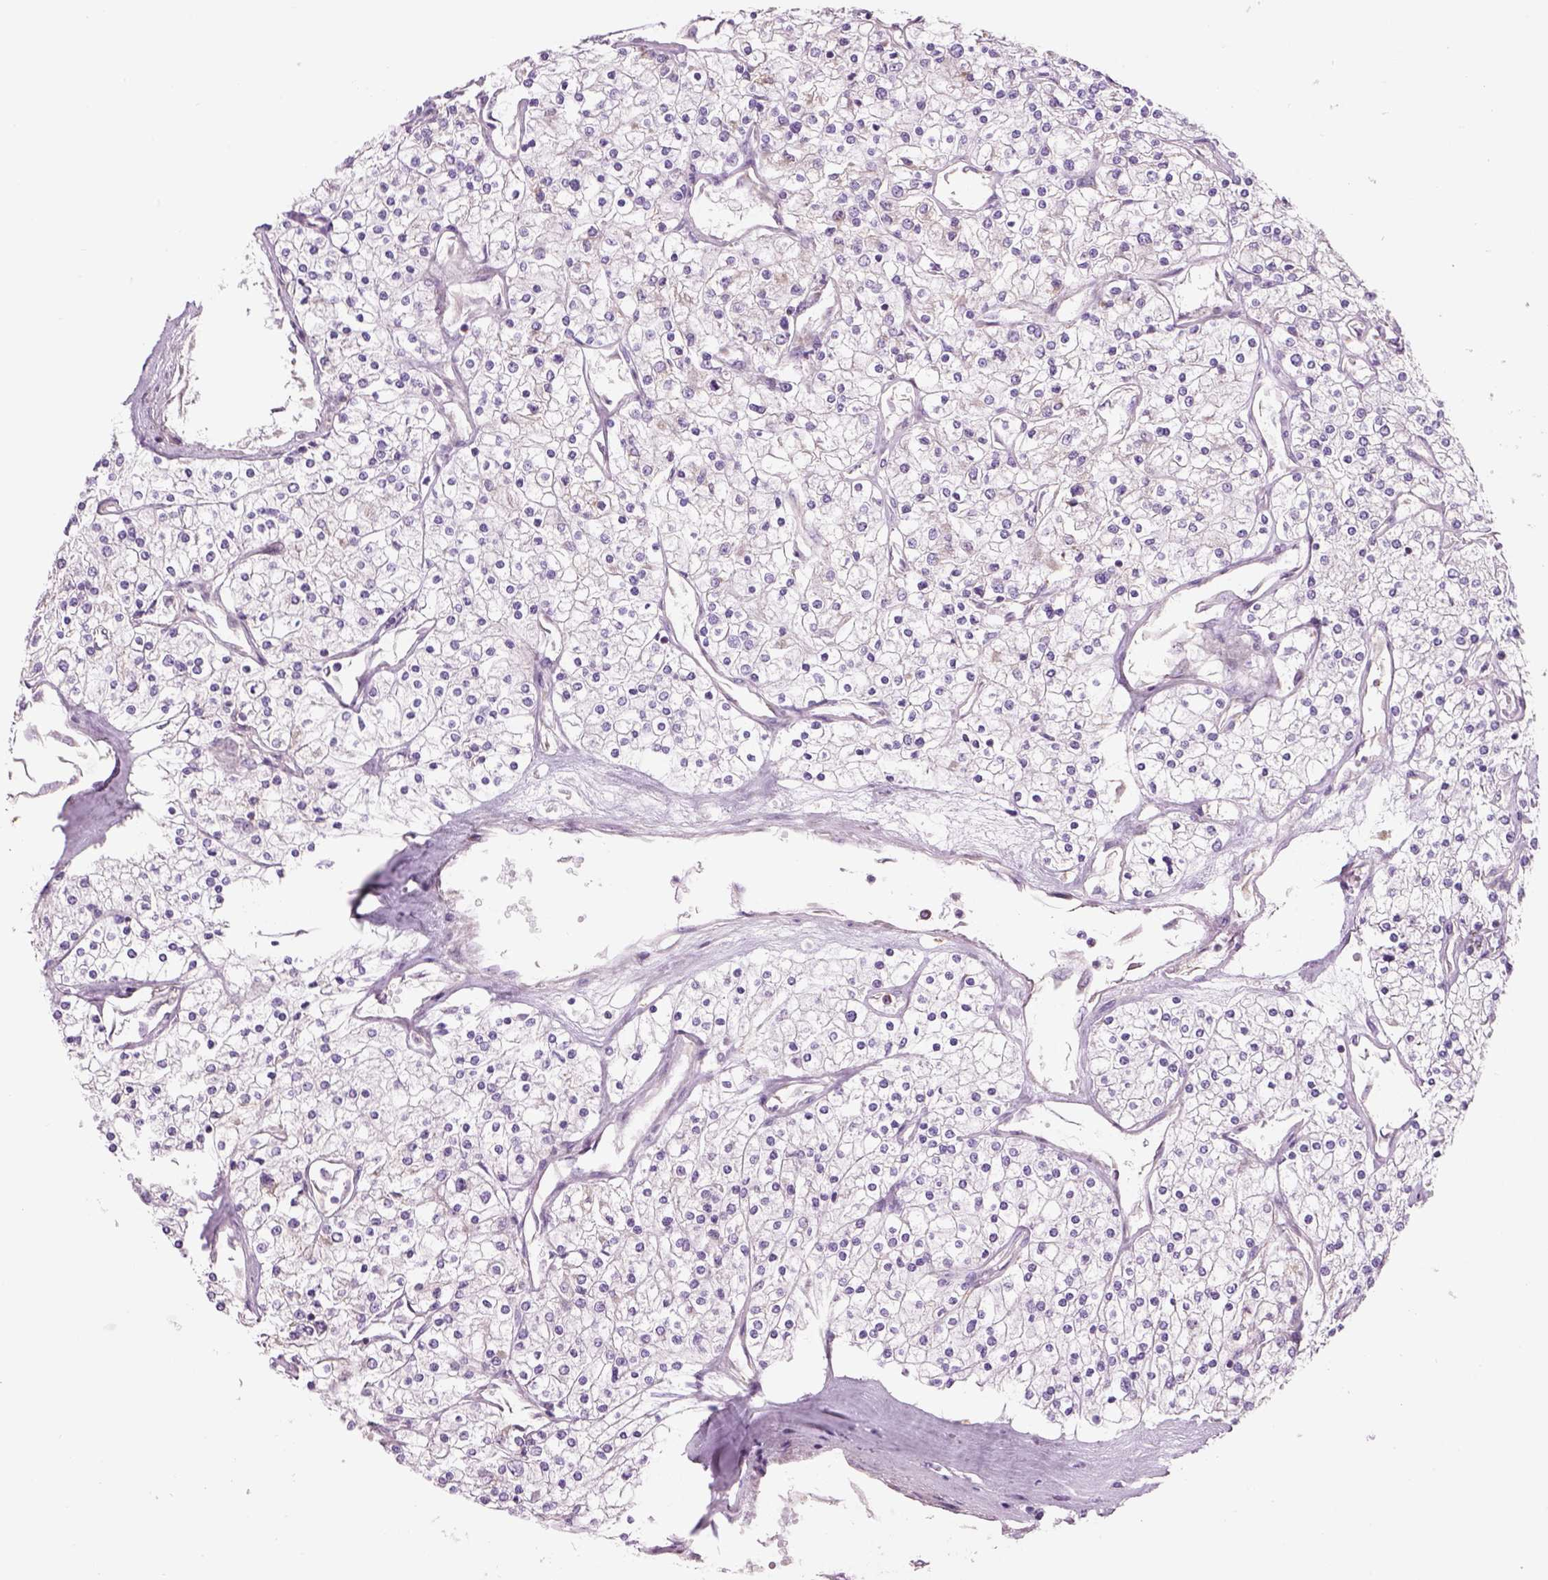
{"staining": {"intensity": "negative", "quantity": "none", "location": "none"}, "tissue": "renal cancer", "cell_type": "Tumor cells", "image_type": "cancer", "snomed": [{"axis": "morphology", "description": "Adenocarcinoma, NOS"}, {"axis": "topography", "description": "Kidney"}], "caption": "Human renal cancer (adenocarcinoma) stained for a protein using IHC reveals no expression in tumor cells.", "gene": "IFT52", "patient": {"sex": "male", "age": 80}}